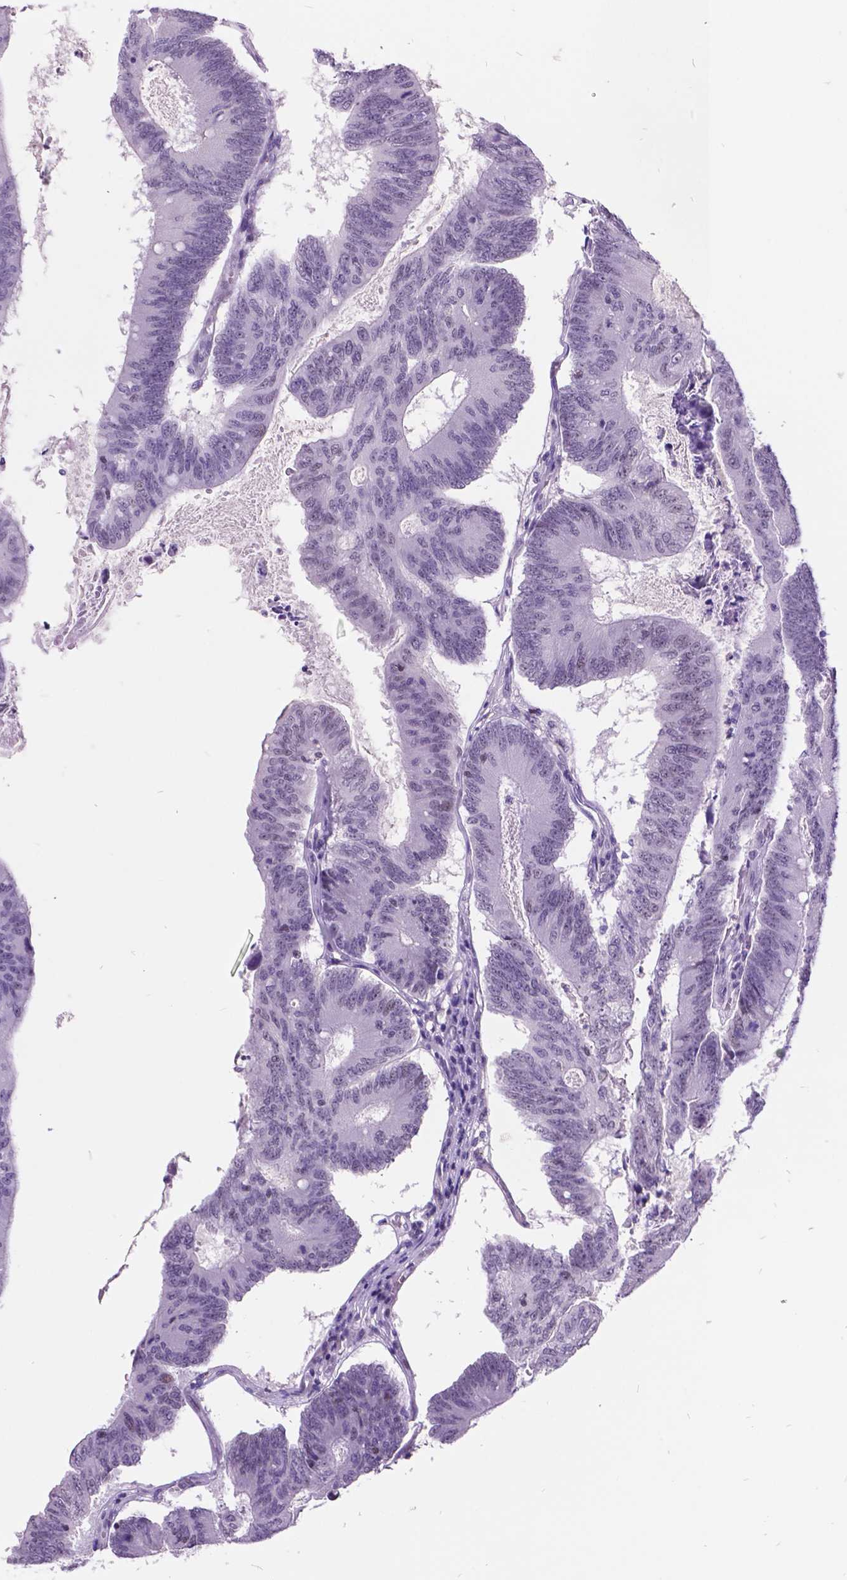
{"staining": {"intensity": "negative", "quantity": "none", "location": "none"}, "tissue": "colorectal cancer", "cell_type": "Tumor cells", "image_type": "cancer", "snomed": [{"axis": "morphology", "description": "Adenocarcinoma, NOS"}, {"axis": "topography", "description": "Colon"}], "caption": "Immunohistochemistry (IHC) micrograph of human colorectal adenocarcinoma stained for a protein (brown), which reveals no expression in tumor cells.", "gene": "DPF3", "patient": {"sex": "female", "age": 70}}